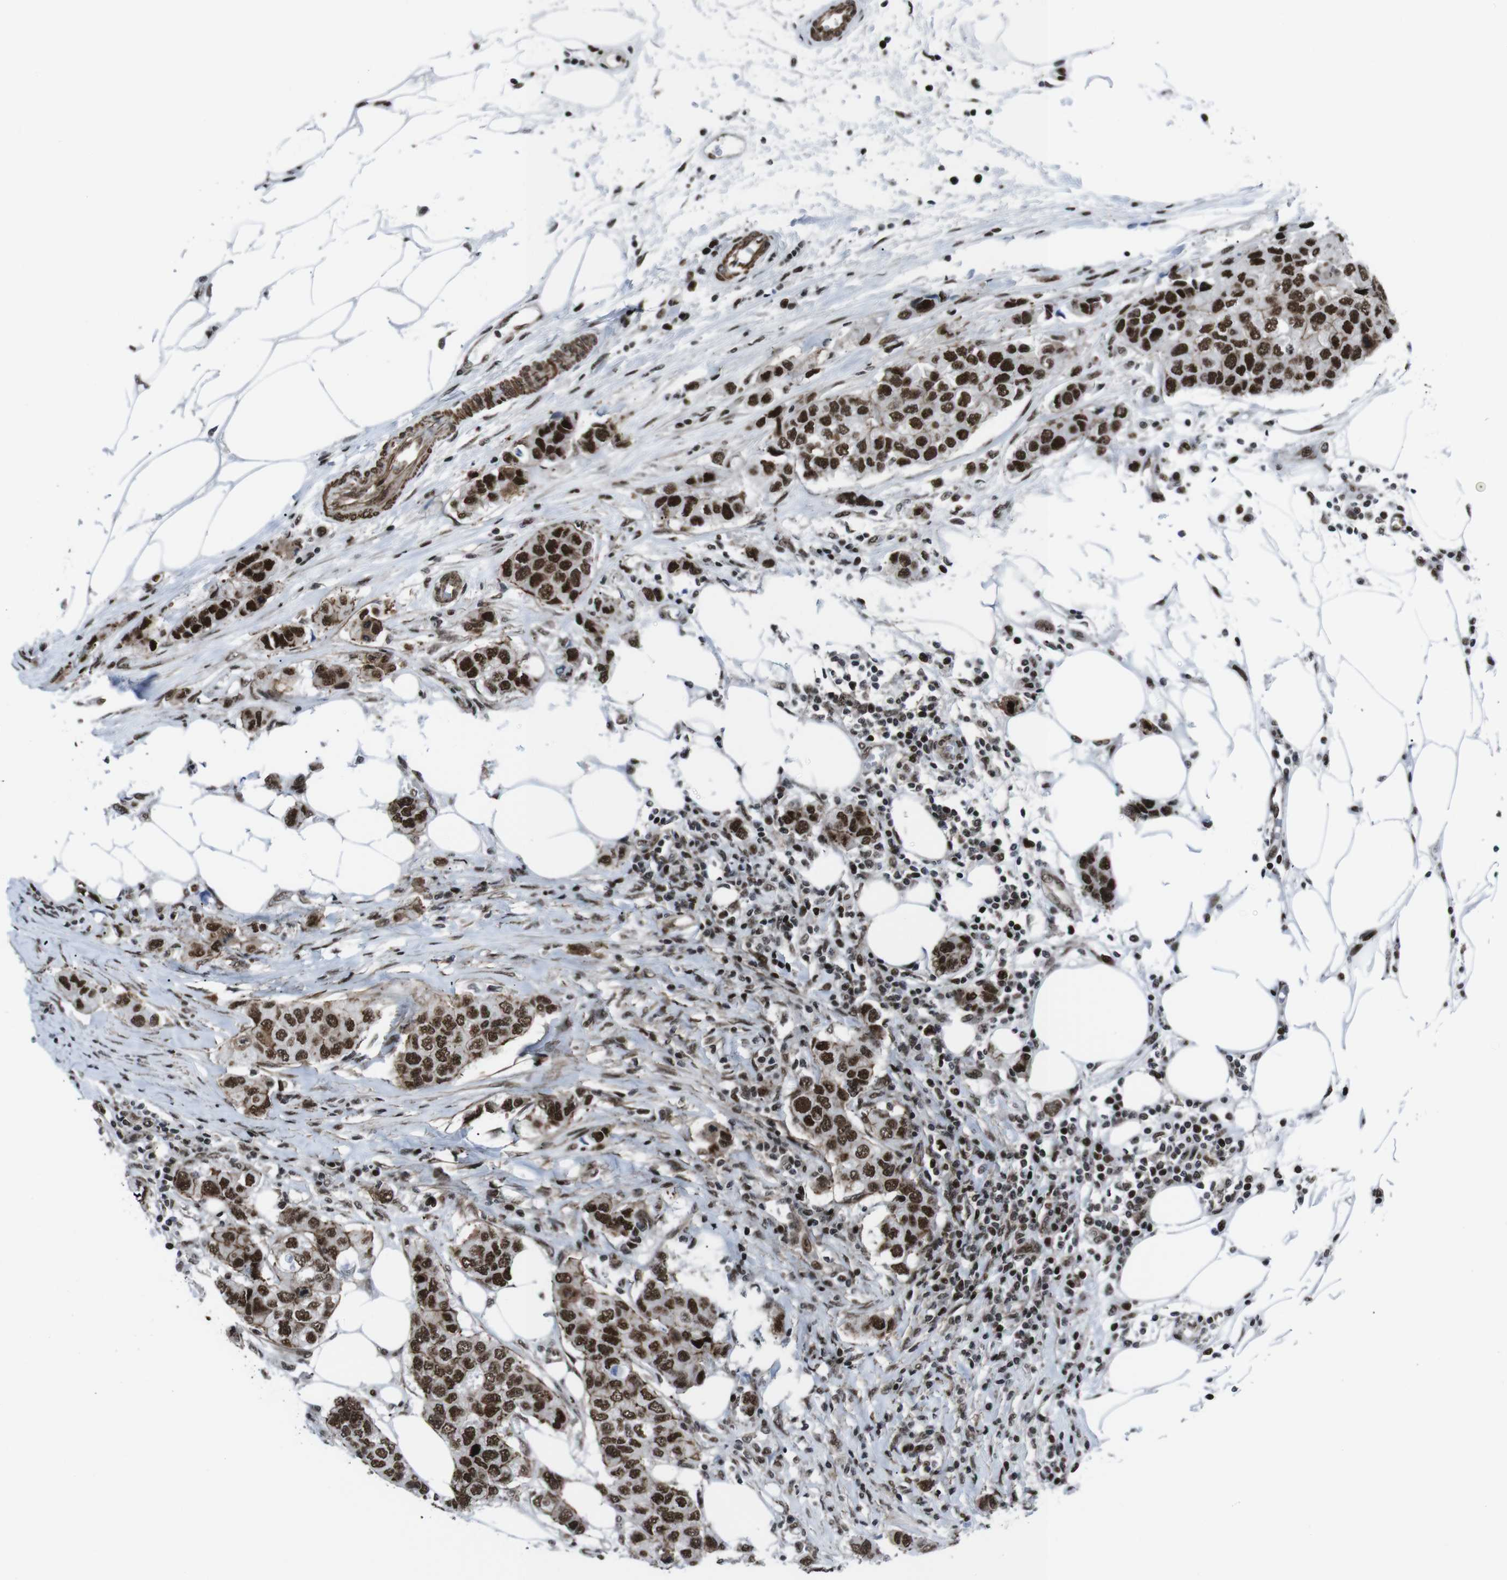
{"staining": {"intensity": "strong", "quantity": ">75%", "location": "nuclear"}, "tissue": "breast cancer", "cell_type": "Tumor cells", "image_type": "cancer", "snomed": [{"axis": "morphology", "description": "Duct carcinoma"}, {"axis": "topography", "description": "Breast"}], "caption": "This image demonstrates IHC staining of breast cancer (intraductal carcinoma), with high strong nuclear positivity in about >75% of tumor cells.", "gene": "HNRNPU", "patient": {"sex": "female", "age": 50}}